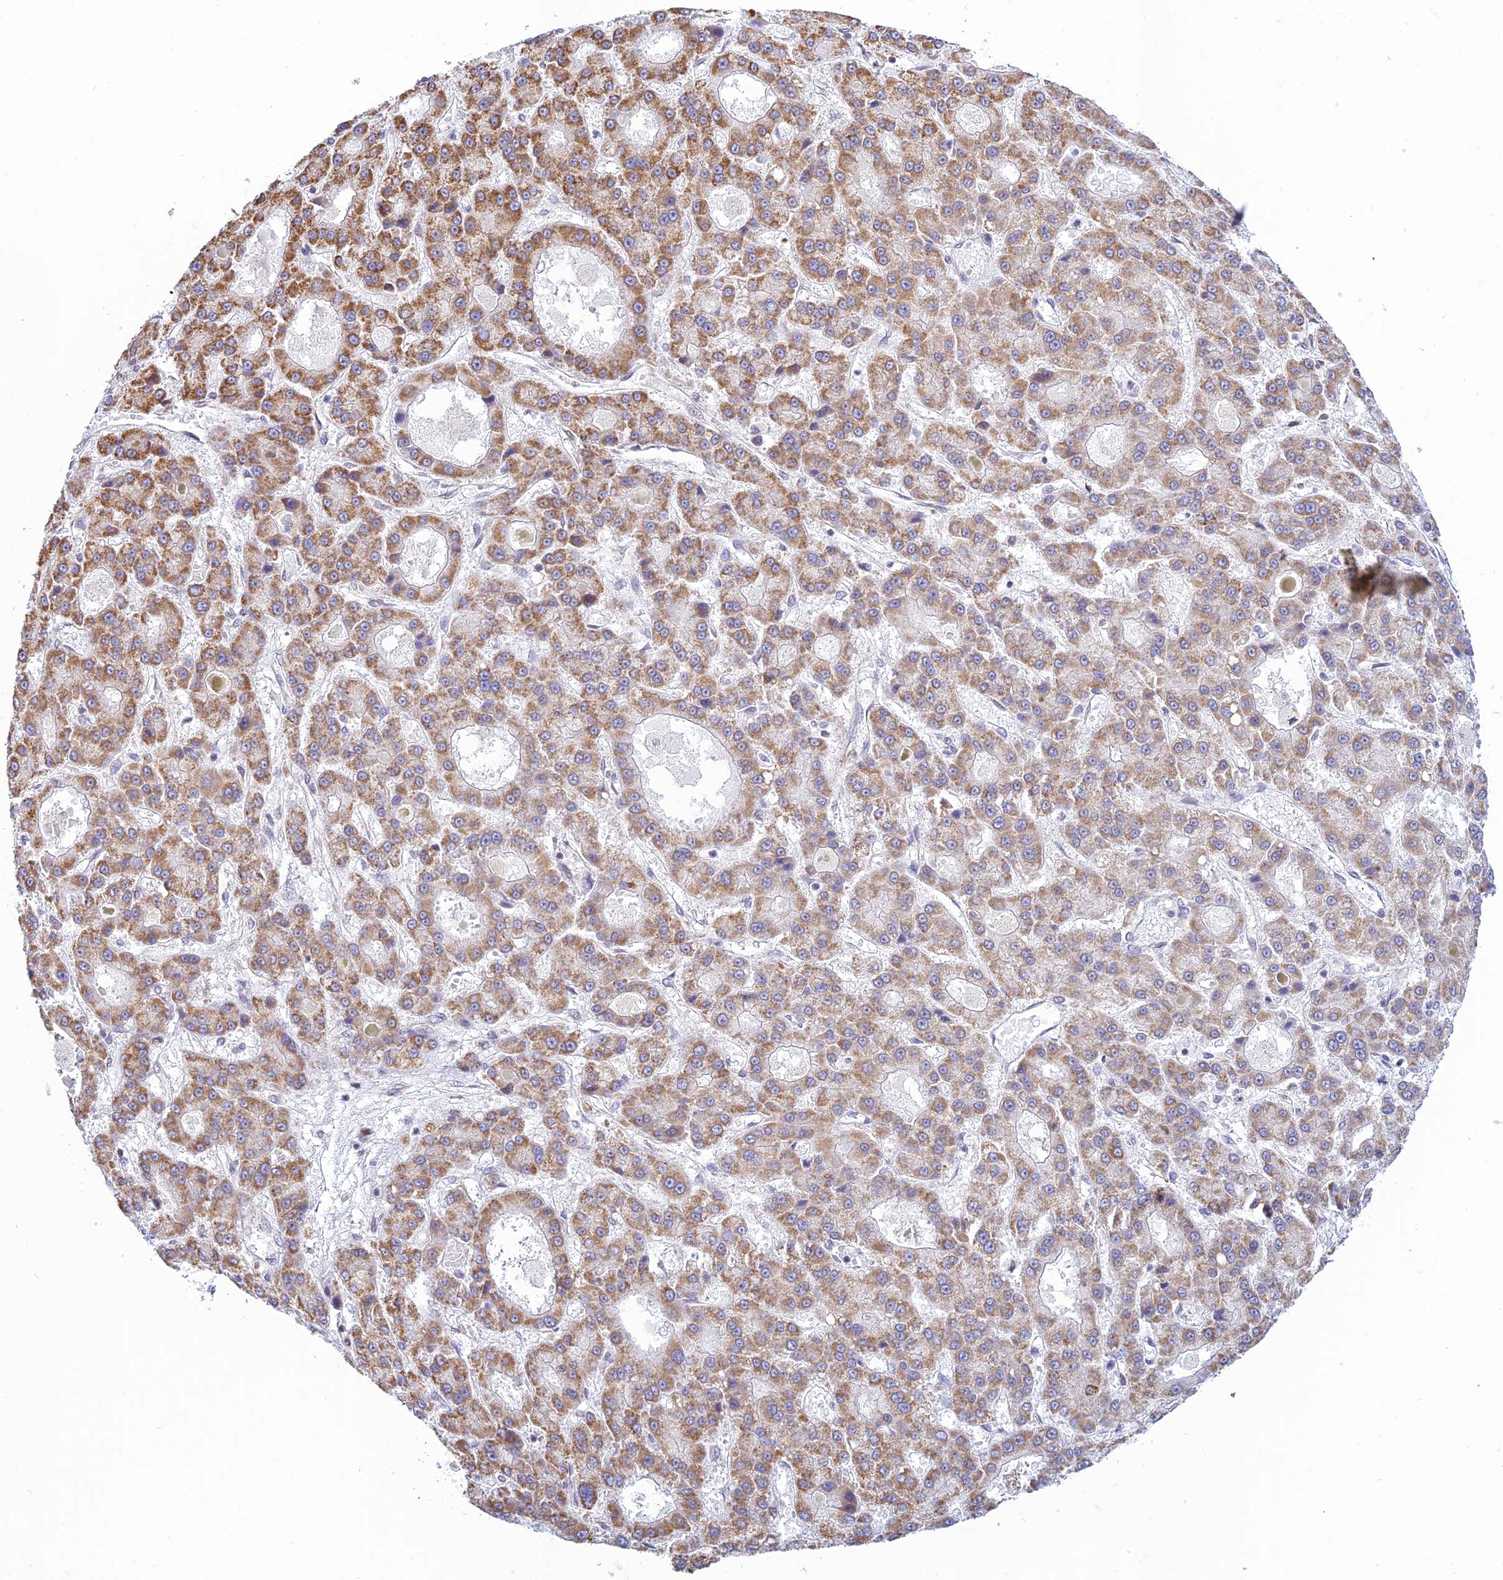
{"staining": {"intensity": "moderate", "quantity": ">75%", "location": "cytoplasmic/membranous"}, "tissue": "liver cancer", "cell_type": "Tumor cells", "image_type": "cancer", "snomed": [{"axis": "morphology", "description": "Carcinoma, Hepatocellular, NOS"}, {"axis": "topography", "description": "Liver"}], "caption": "DAB (3,3'-diaminobenzidine) immunohistochemical staining of human hepatocellular carcinoma (liver) exhibits moderate cytoplasmic/membranous protein positivity in about >75% of tumor cells.", "gene": "HOOK2", "patient": {"sex": "male", "age": 70}}